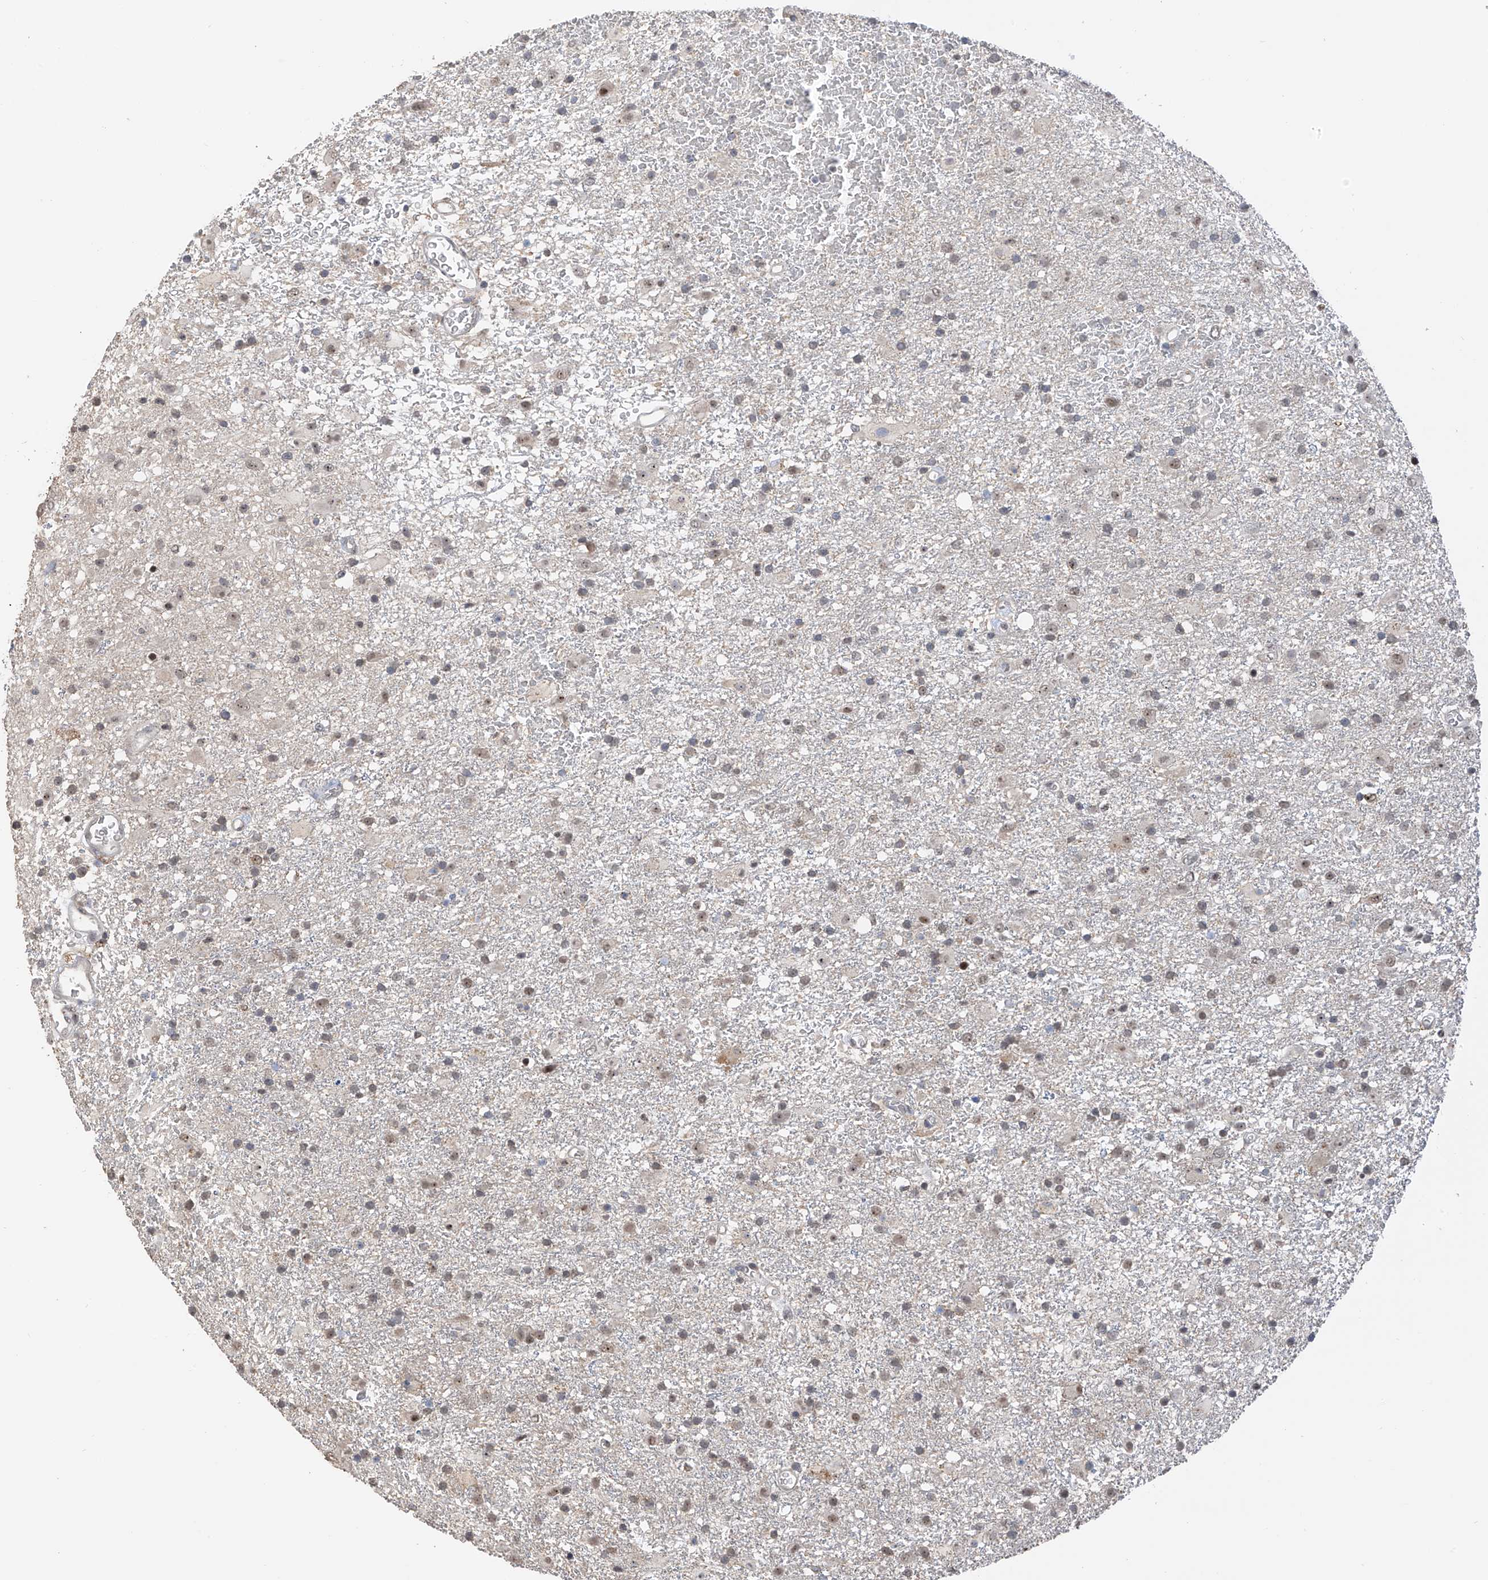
{"staining": {"intensity": "negative", "quantity": "none", "location": "none"}, "tissue": "glioma", "cell_type": "Tumor cells", "image_type": "cancer", "snomed": [{"axis": "morphology", "description": "Glioma, malignant, Low grade"}, {"axis": "topography", "description": "Brain"}], "caption": "The immunohistochemistry (IHC) micrograph has no significant expression in tumor cells of glioma tissue.", "gene": "C1orf131", "patient": {"sex": "male", "age": 65}}